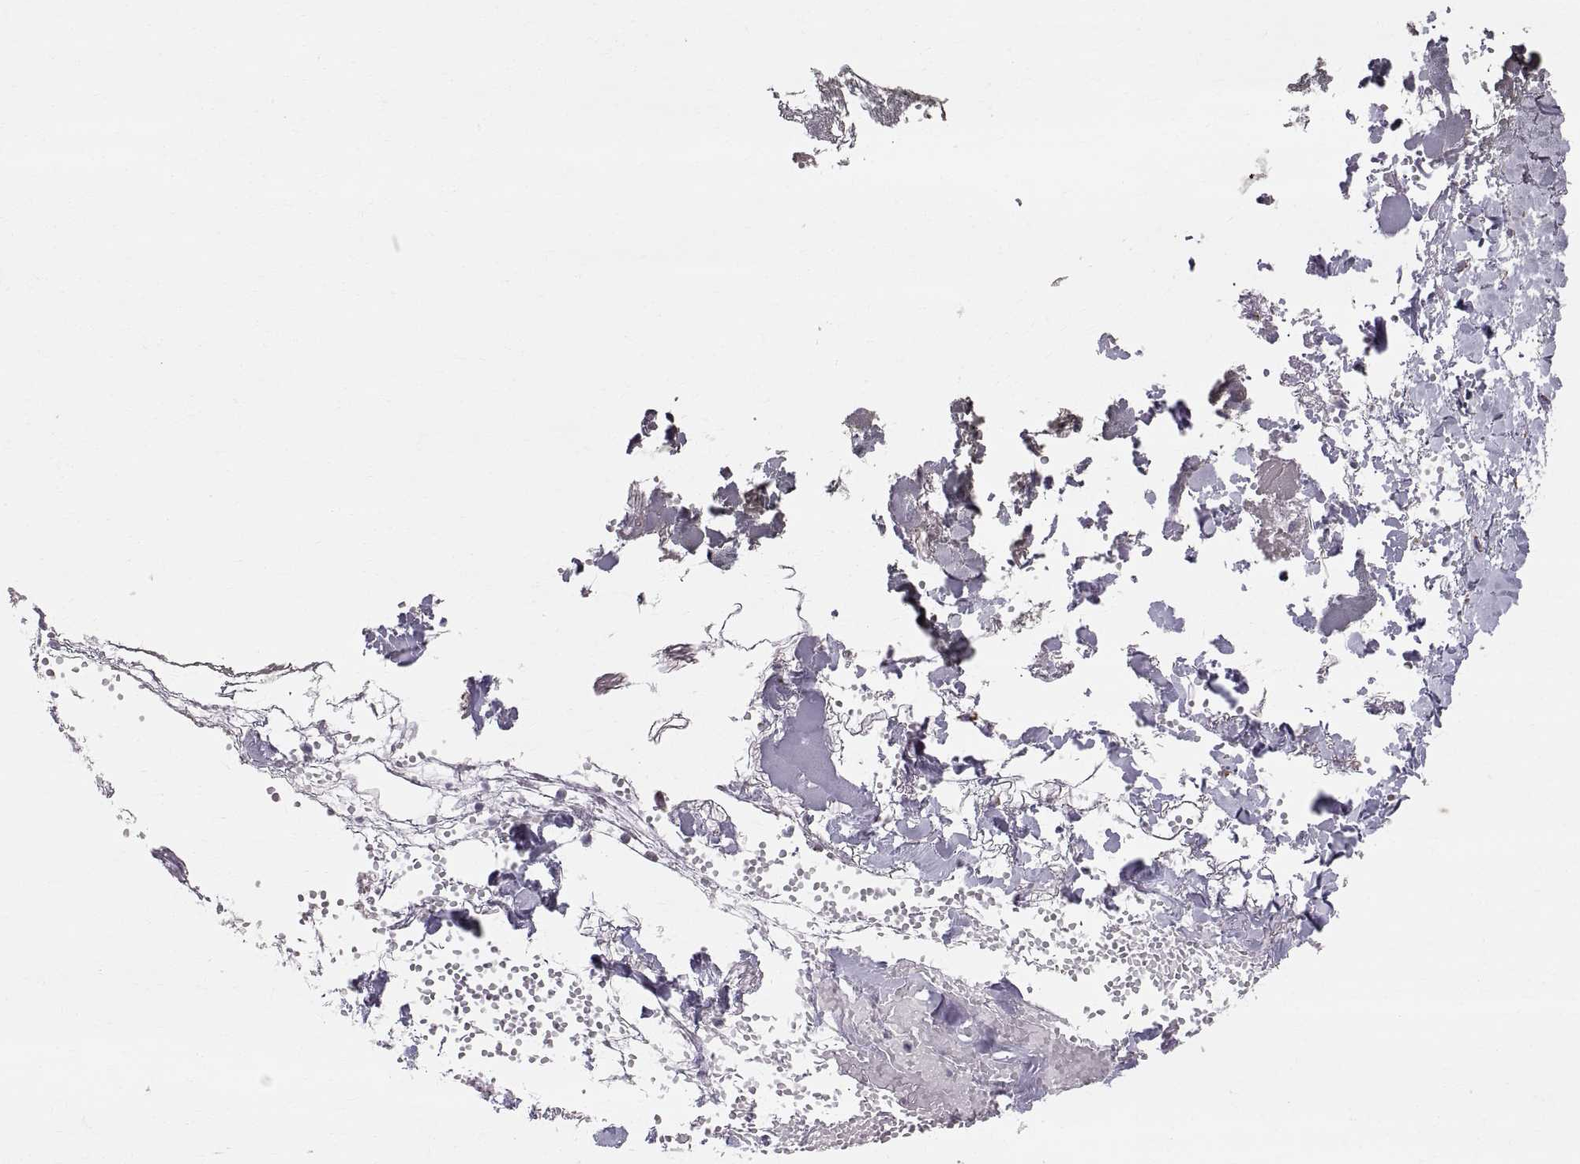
{"staining": {"intensity": "negative", "quantity": "none", "location": "none"}, "tissue": "skin", "cell_type": "Fibroblasts", "image_type": "normal", "snomed": [{"axis": "morphology", "description": "Normal tissue, NOS"}, {"axis": "topography", "description": "Skin"}], "caption": "This is an immunohistochemistry (IHC) image of unremarkable human skin. There is no positivity in fibroblasts.", "gene": "STMND1", "patient": {"sex": "female", "age": 34}}